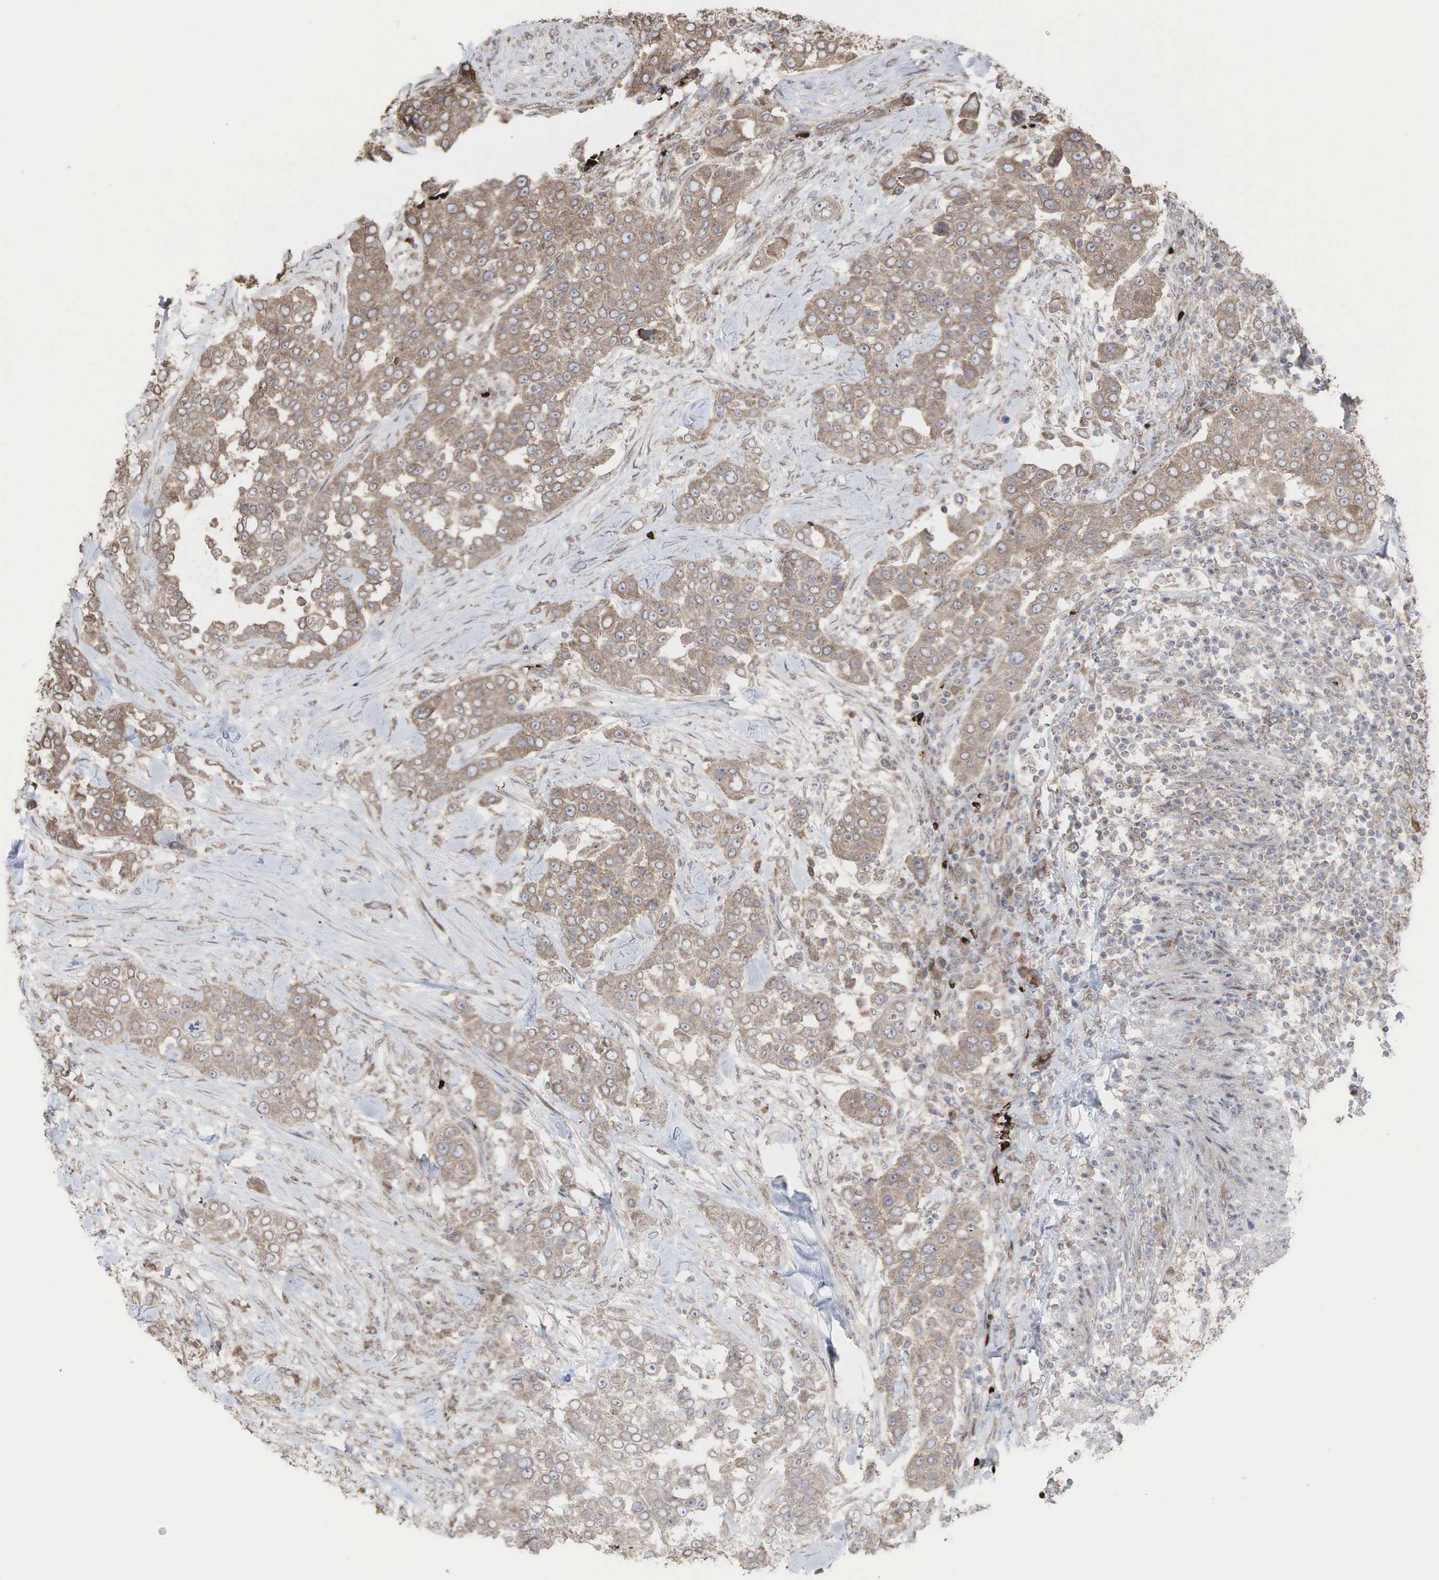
{"staining": {"intensity": "weak", "quantity": ">75%", "location": "cytoplasmic/membranous"}, "tissue": "urothelial cancer", "cell_type": "Tumor cells", "image_type": "cancer", "snomed": [{"axis": "morphology", "description": "Urothelial carcinoma, High grade"}, {"axis": "topography", "description": "Urinary bladder"}], "caption": "Urothelial carcinoma (high-grade) was stained to show a protein in brown. There is low levels of weak cytoplasmic/membranous expression in about >75% of tumor cells.", "gene": "PABPC5", "patient": {"sex": "female", "age": 80}}